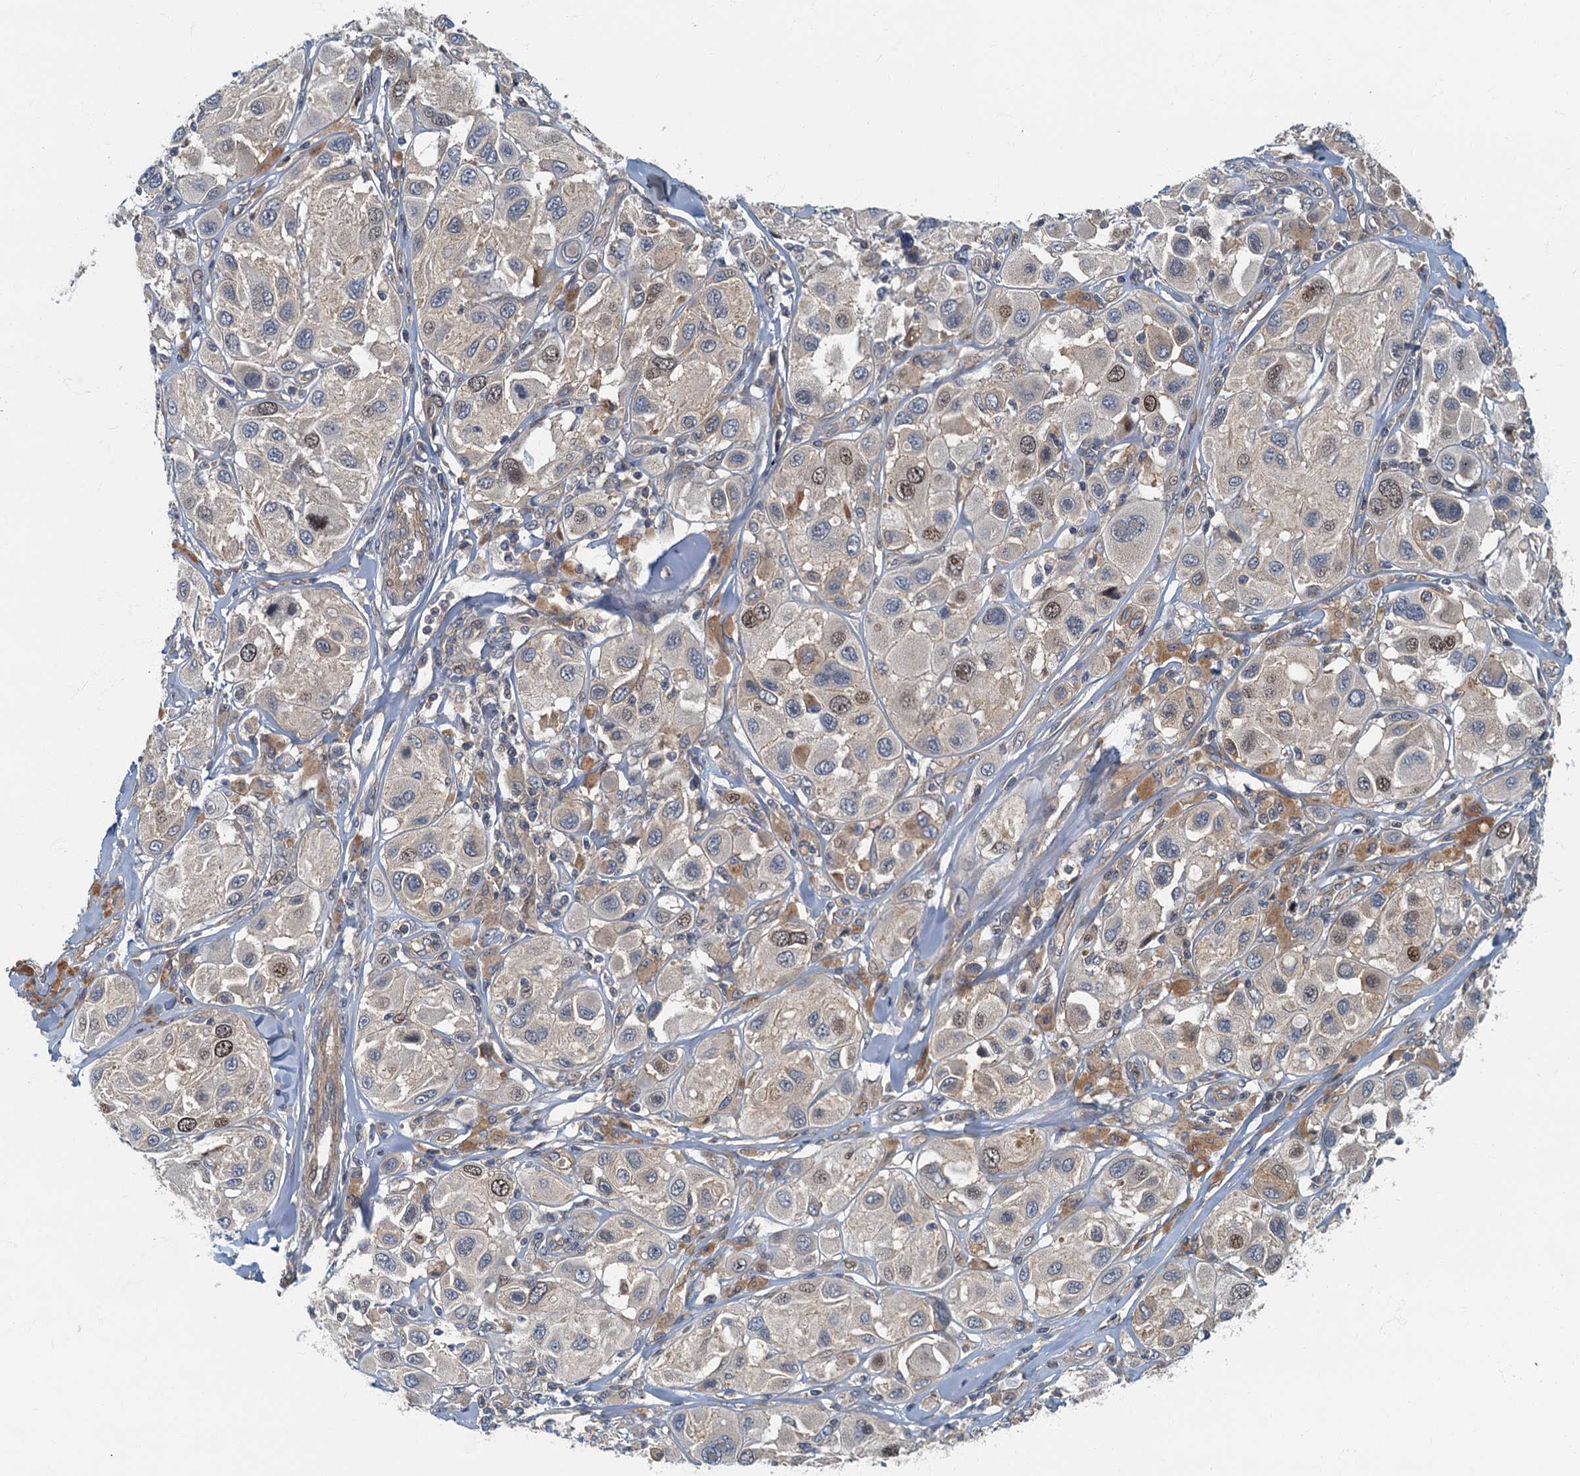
{"staining": {"intensity": "moderate", "quantity": "<25%", "location": "nuclear"}, "tissue": "melanoma", "cell_type": "Tumor cells", "image_type": "cancer", "snomed": [{"axis": "morphology", "description": "Malignant melanoma, Metastatic site"}, {"axis": "topography", "description": "Skin"}], "caption": "Immunohistochemistry (IHC) image of melanoma stained for a protein (brown), which reveals low levels of moderate nuclear staining in about <25% of tumor cells.", "gene": "CKAP2L", "patient": {"sex": "male", "age": 41}}